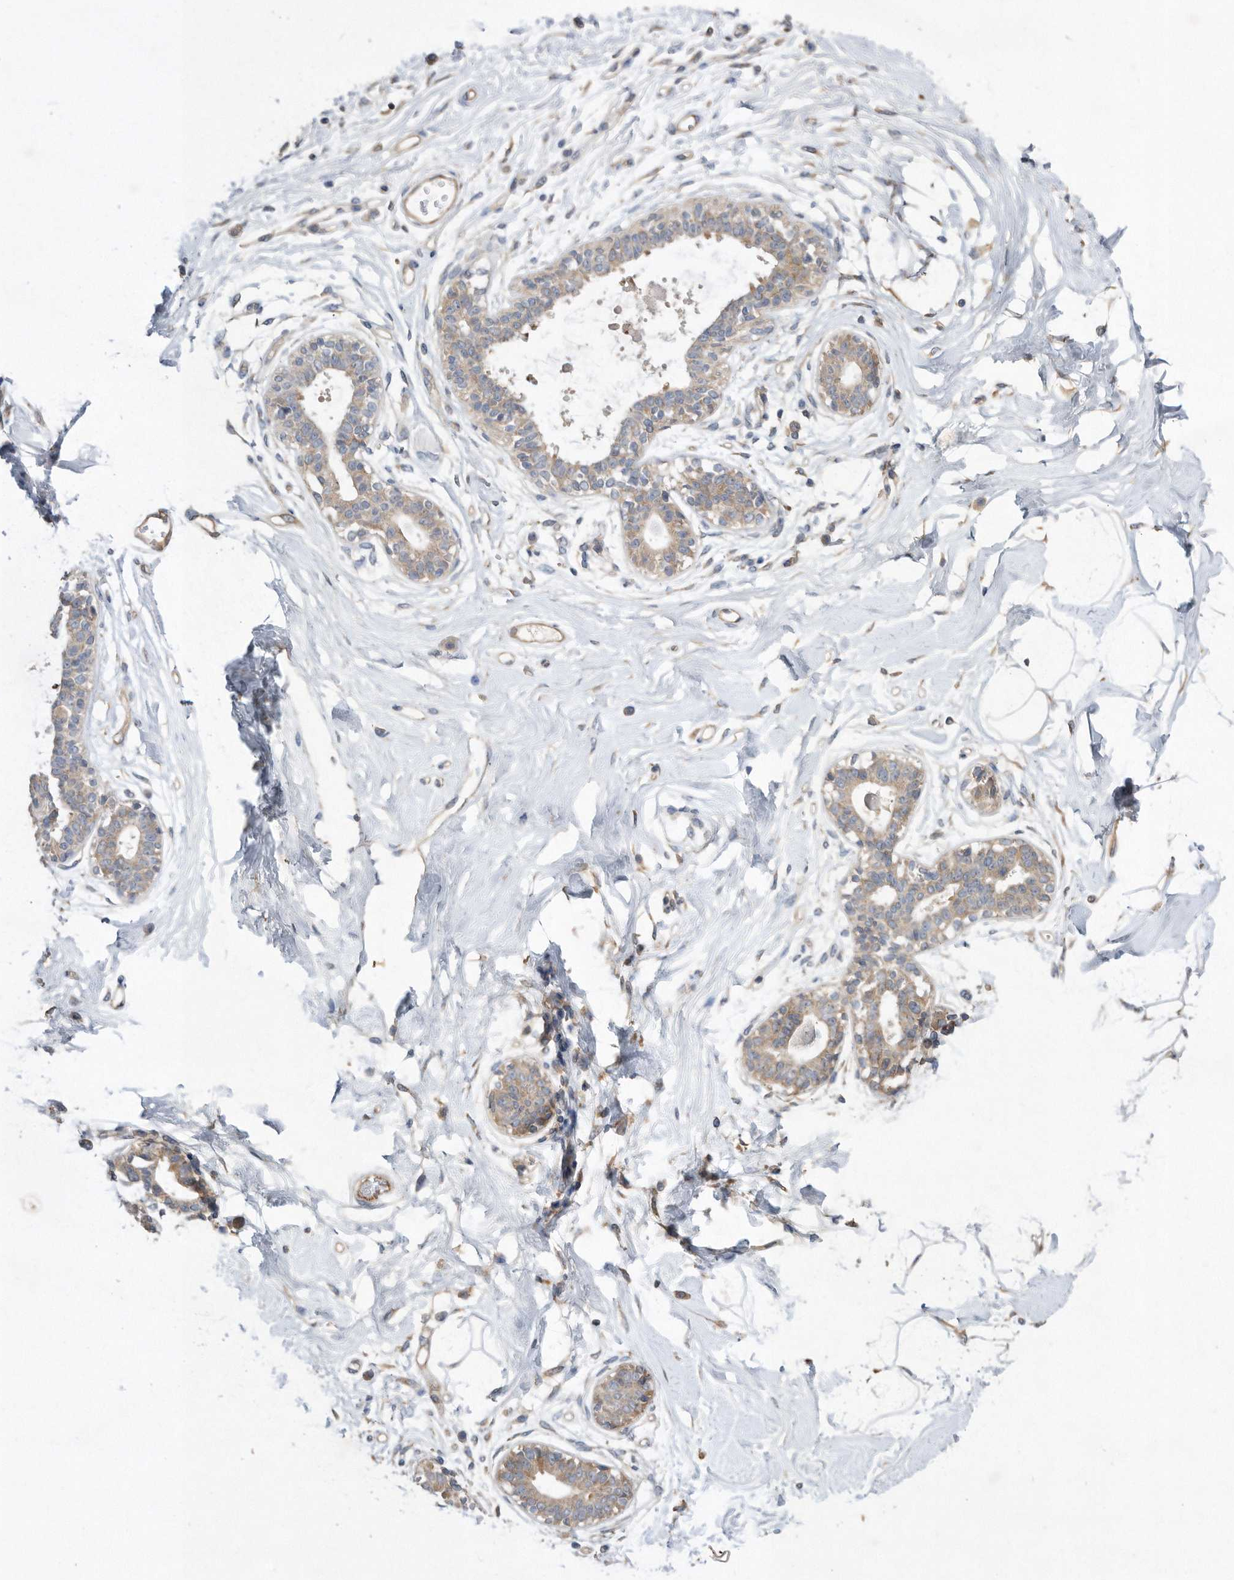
{"staining": {"intensity": "moderate", "quantity": "<25%", "location": "cytoplasmic/membranous"}, "tissue": "breast", "cell_type": "Adipocytes", "image_type": "normal", "snomed": [{"axis": "morphology", "description": "Normal tissue, NOS"}, {"axis": "topography", "description": "Breast"}], "caption": "The image displays a brown stain indicating the presence of a protein in the cytoplasmic/membranous of adipocytes in breast.", "gene": "PON2", "patient": {"sex": "female", "age": 45}}